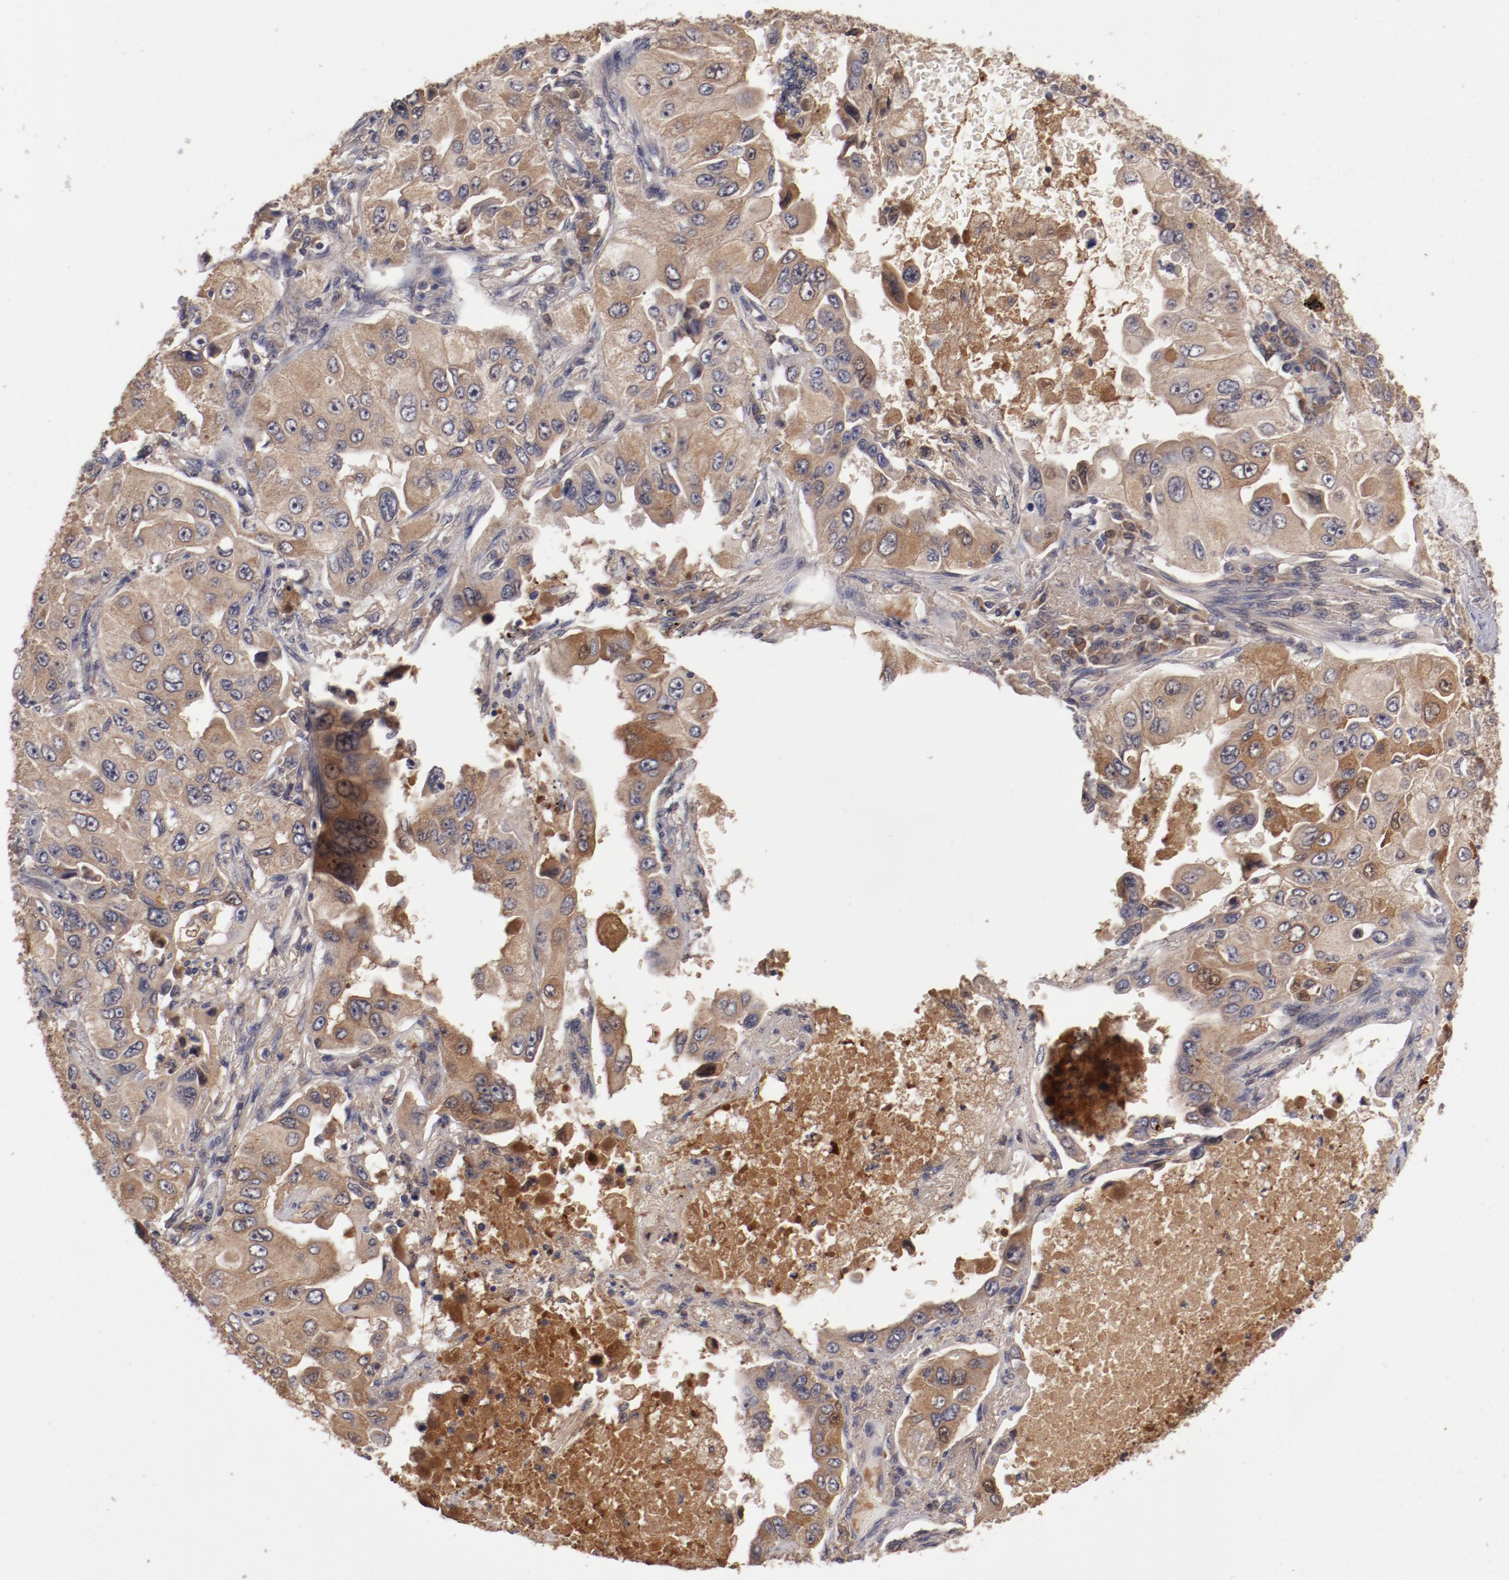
{"staining": {"intensity": "moderate", "quantity": ">75%", "location": "cytoplasmic/membranous"}, "tissue": "lung cancer", "cell_type": "Tumor cells", "image_type": "cancer", "snomed": [{"axis": "morphology", "description": "Adenocarcinoma, NOS"}, {"axis": "topography", "description": "Lung"}], "caption": "An image of lung adenocarcinoma stained for a protein reveals moderate cytoplasmic/membranous brown staining in tumor cells. (IHC, brightfield microscopy, high magnification).", "gene": "CP", "patient": {"sex": "male", "age": 84}}